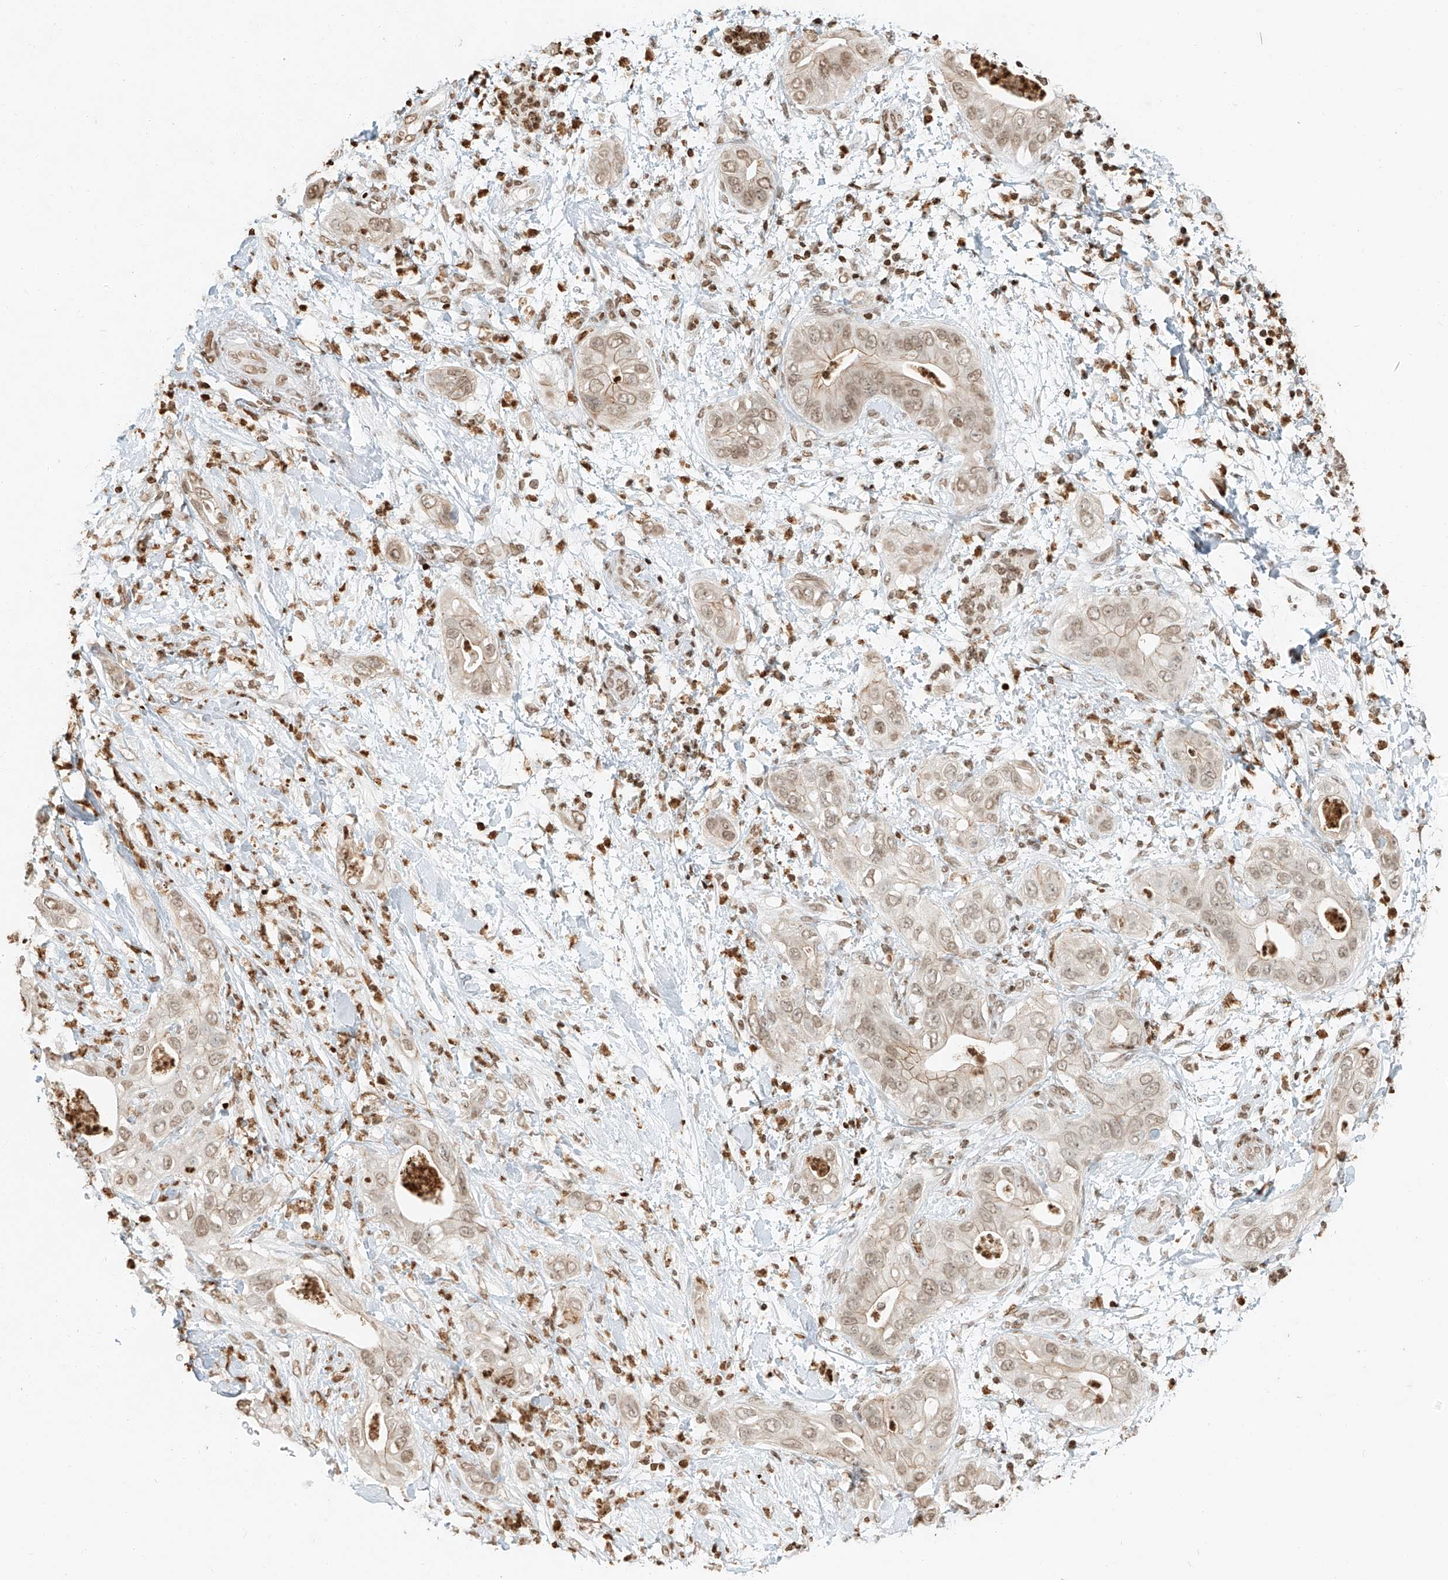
{"staining": {"intensity": "moderate", "quantity": ">75%", "location": "nuclear"}, "tissue": "pancreatic cancer", "cell_type": "Tumor cells", "image_type": "cancer", "snomed": [{"axis": "morphology", "description": "Adenocarcinoma, NOS"}, {"axis": "topography", "description": "Pancreas"}], "caption": "Moderate nuclear expression for a protein is appreciated in approximately >75% of tumor cells of pancreatic adenocarcinoma using IHC.", "gene": "C17orf58", "patient": {"sex": "female", "age": 78}}